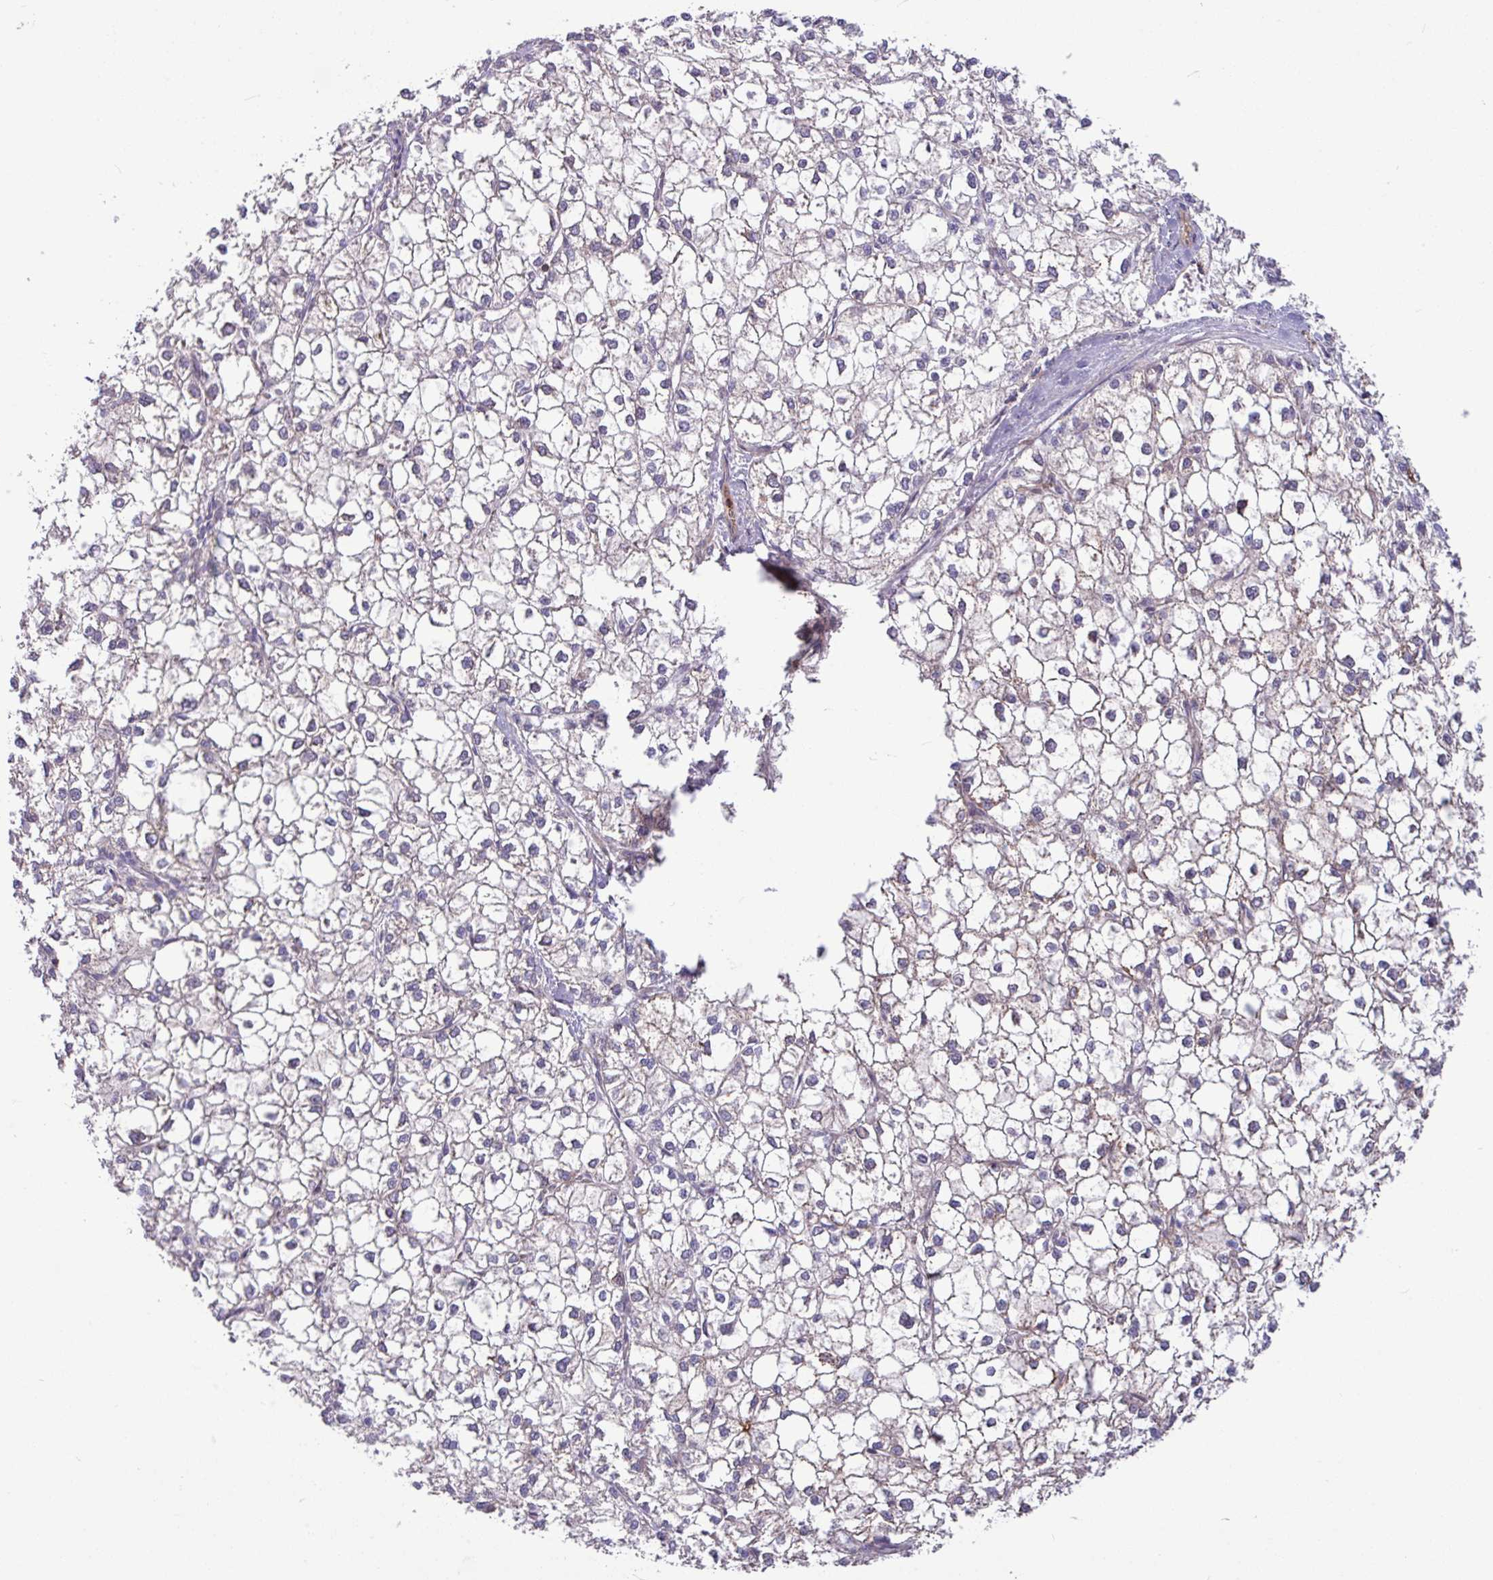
{"staining": {"intensity": "negative", "quantity": "none", "location": "none"}, "tissue": "liver cancer", "cell_type": "Tumor cells", "image_type": "cancer", "snomed": [{"axis": "morphology", "description": "Carcinoma, Hepatocellular, NOS"}, {"axis": "topography", "description": "Liver"}], "caption": "An IHC micrograph of hepatocellular carcinoma (liver) is shown. There is no staining in tumor cells of hepatocellular carcinoma (liver).", "gene": "B4GALNT4", "patient": {"sex": "female", "age": 43}}